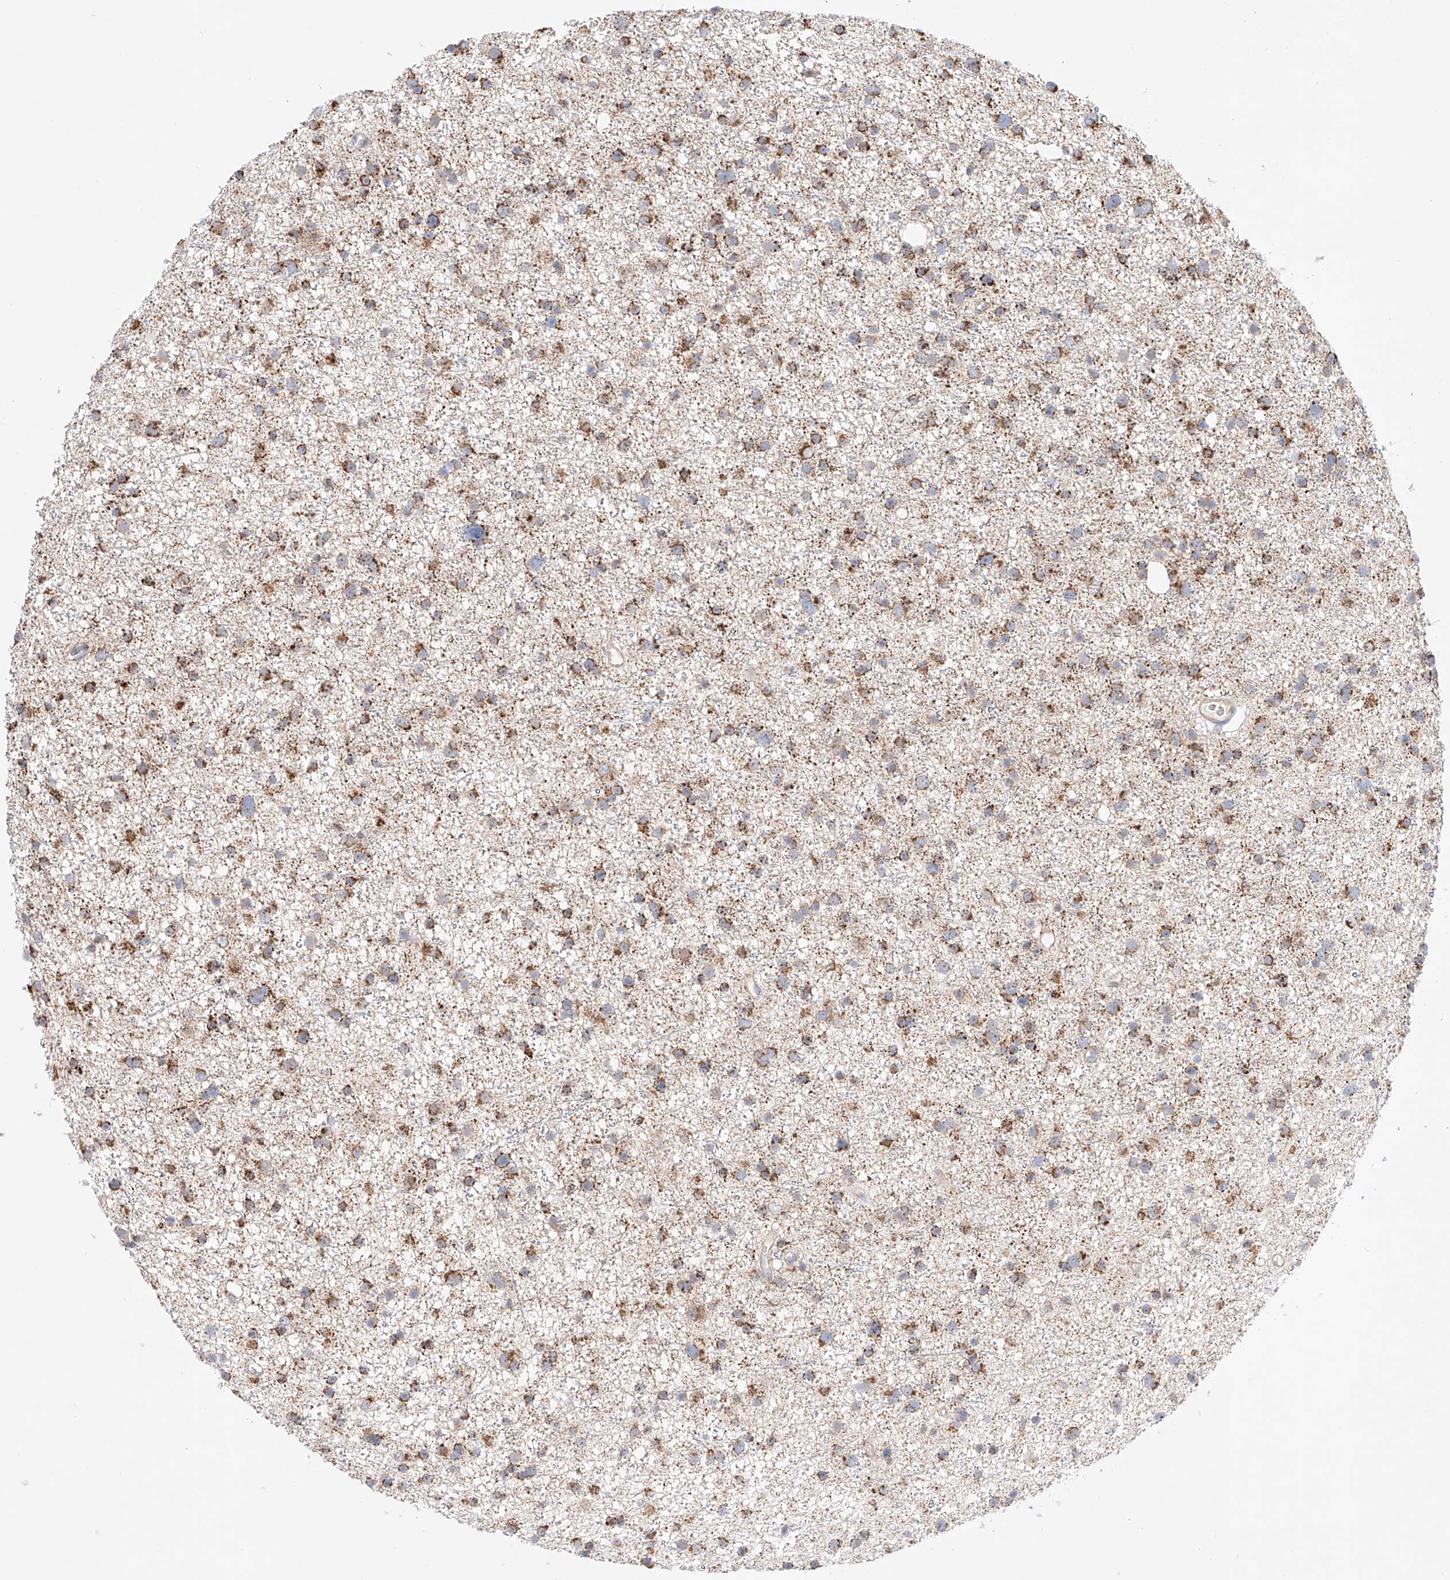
{"staining": {"intensity": "moderate", "quantity": ">75%", "location": "cytoplasmic/membranous"}, "tissue": "glioma", "cell_type": "Tumor cells", "image_type": "cancer", "snomed": [{"axis": "morphology", "description": "Glioma, malignant, Low grade"}, {"axis": "topography", "description": "Cerebral cortex"}], "caption": "An immunohistochemistry photomicrograph of neoplastic tissue is shown. Protein staining in brown shows moderate cytoplasmic/membranous positivity in malignant low-grade glioma within tumor cells.", "gene": "KTI12", "patient": {"sex": "female", "age": 39}}